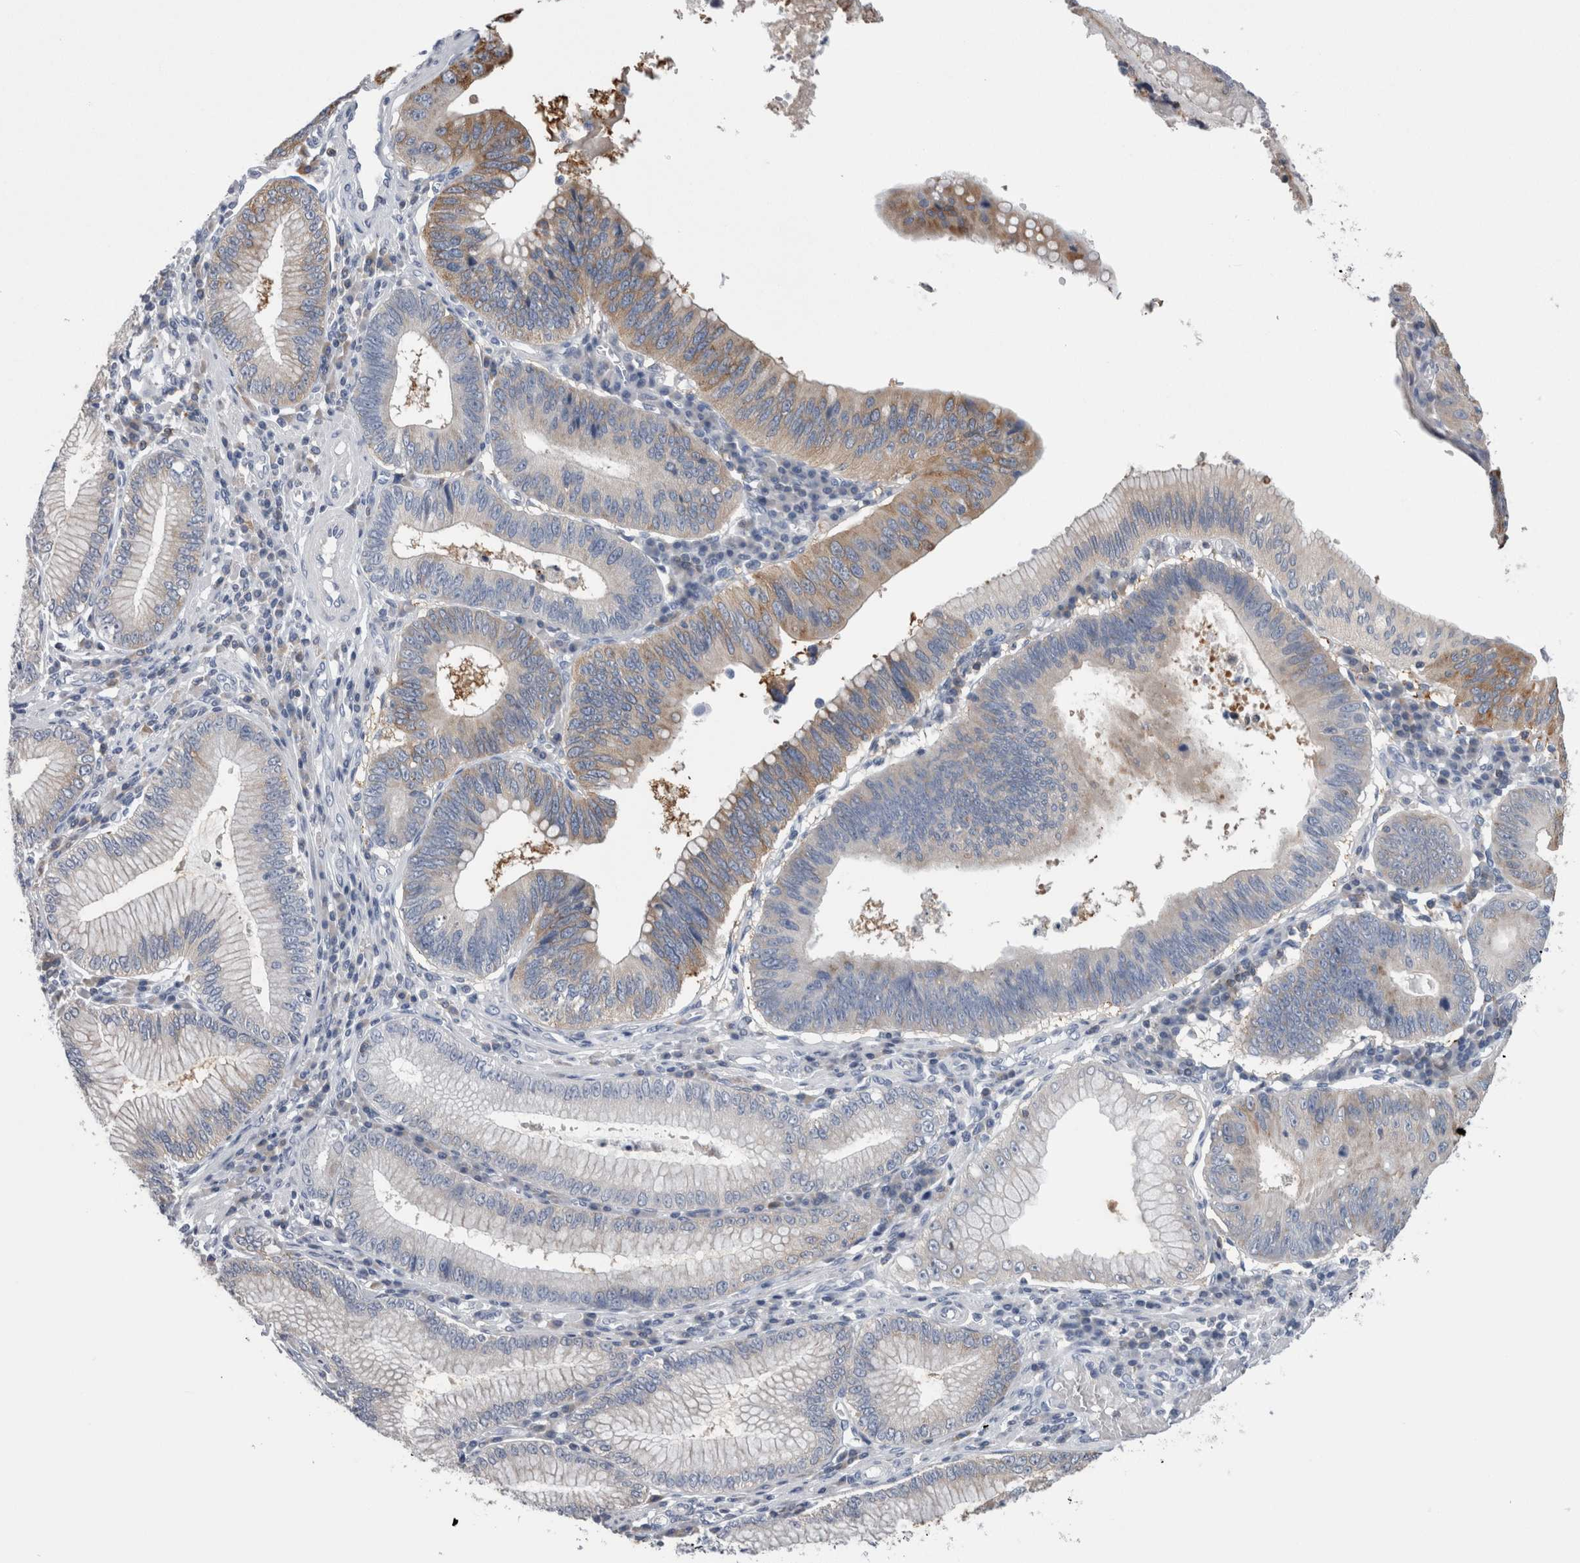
{"staining": {"intensity": "moderate", "quantity": "25%-75%", "location": "cytoplasmic/membranous"}, "tissue": "stomach cancer", "cell_type": "Tumor cells", "image_type": "cancer", "snomed": [{"axis": "morphology", "description": "Adenocarcinoma, NOS"}, {"axis": "topography", "description": "Stomach"}], "caption": "IHC micrograph of human stomach adenocarcinoma stained for a protein (brown), which reveals medium levels of moderate cytoplasmic/membranous staining in about 25%-75% of tumor cells.", "gene": "DCTN6", "patient": {"sex": "male", "age": 59}}